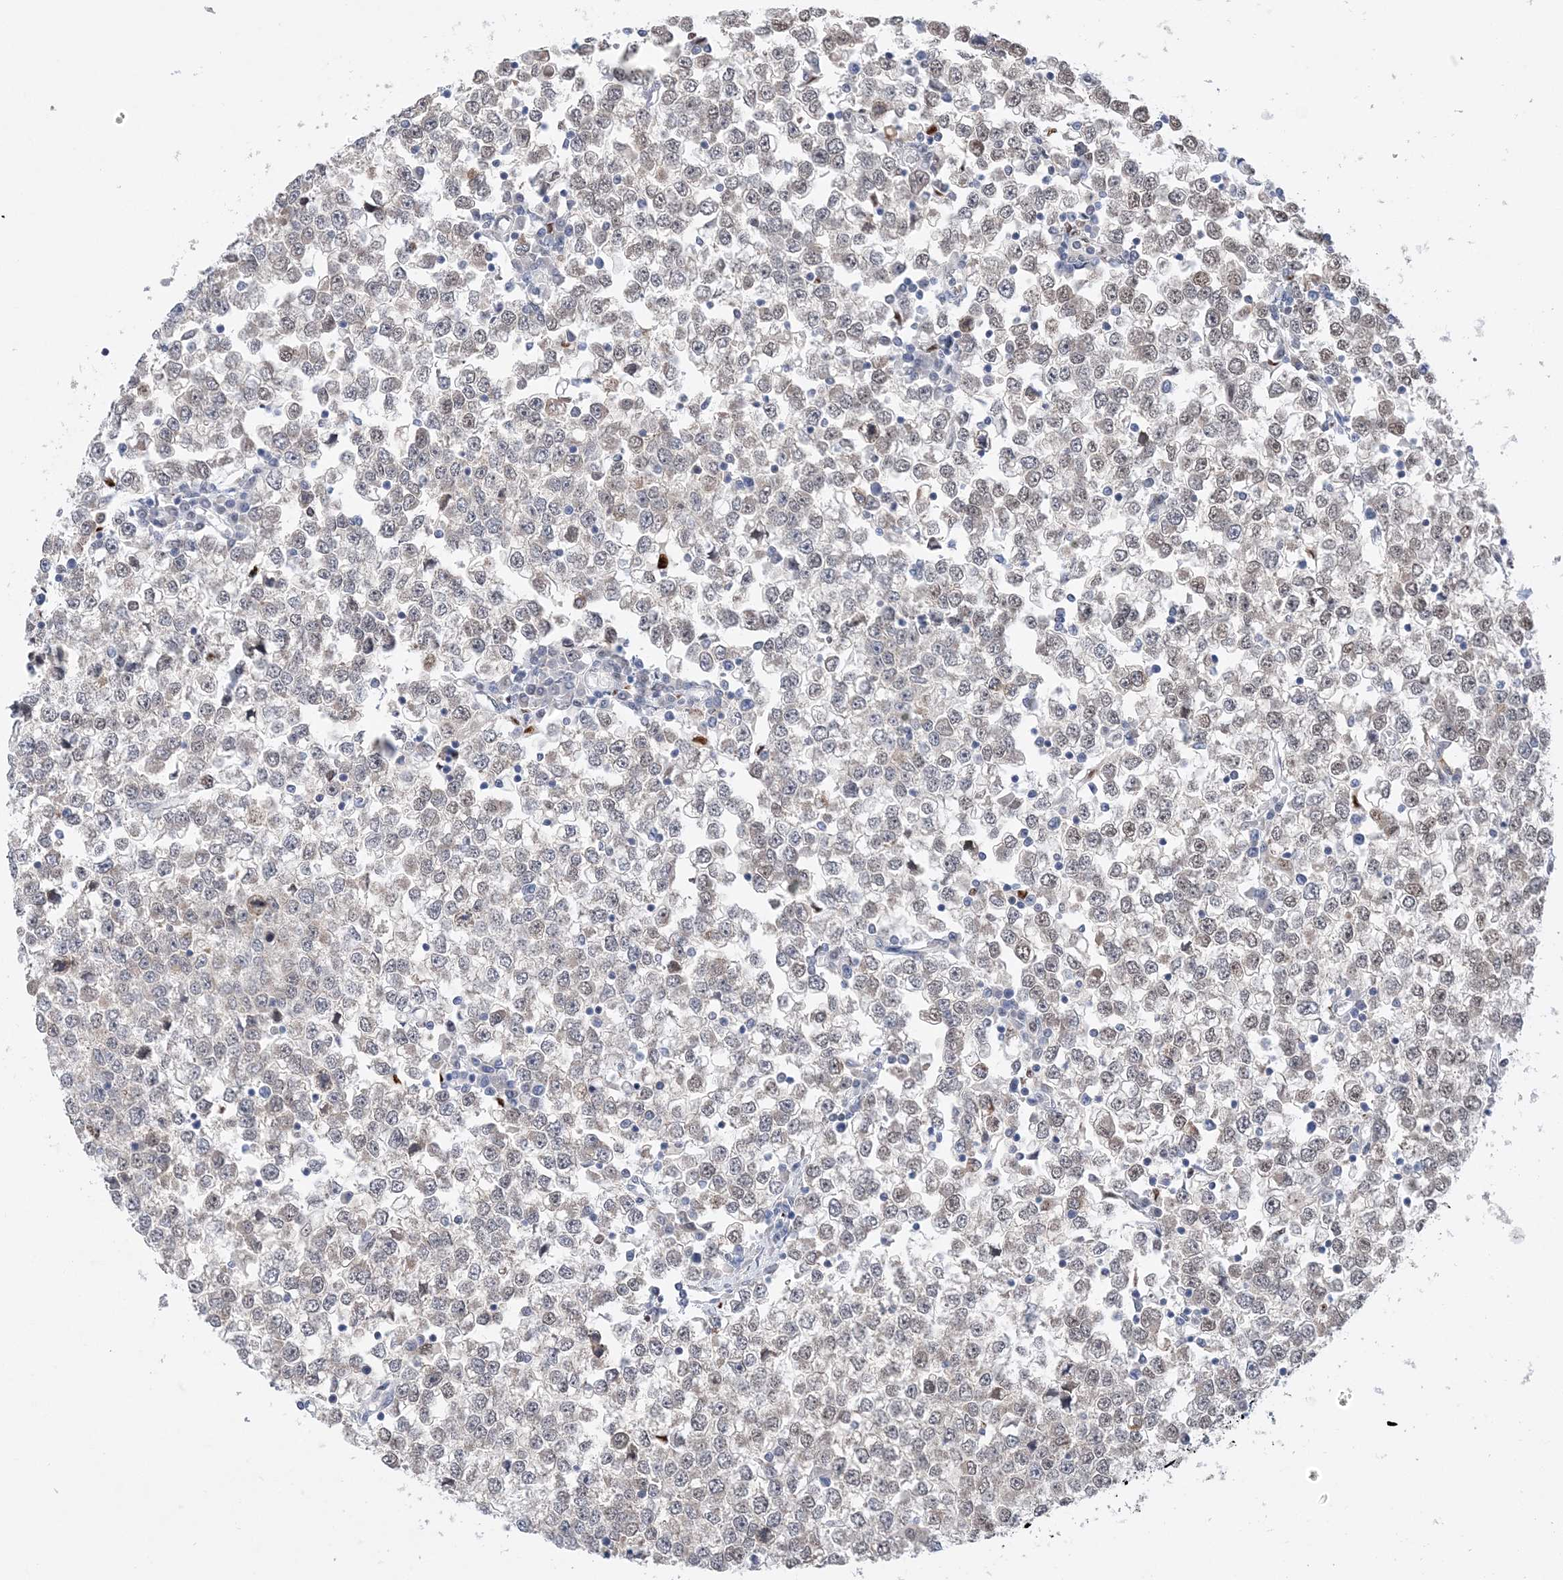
{"staining": {"intensity": "moderate", "quantity": "<25%", "location": "nuclear"}, "tissue": "testis cancer", "cell_type": "Tumor cells", "image_type": "cancer", "snomed": [{"axis": "morphology", "description": "Seminoma, NOS"}, {"axis": "topography", "description": "Testis"}], "caption": "A micrograph of testis seminoma stained for a protein demonstrates moderate nuclear brown staining in tumor cells. The staining is performed using DAB (3,3'-diaminobenzidine) brown chromogen to label protein expression. The nuclei are counter-stained blue using hematoxylin.", "gene": "NIT2", "patient": {"sex": "male", "age": 65}}